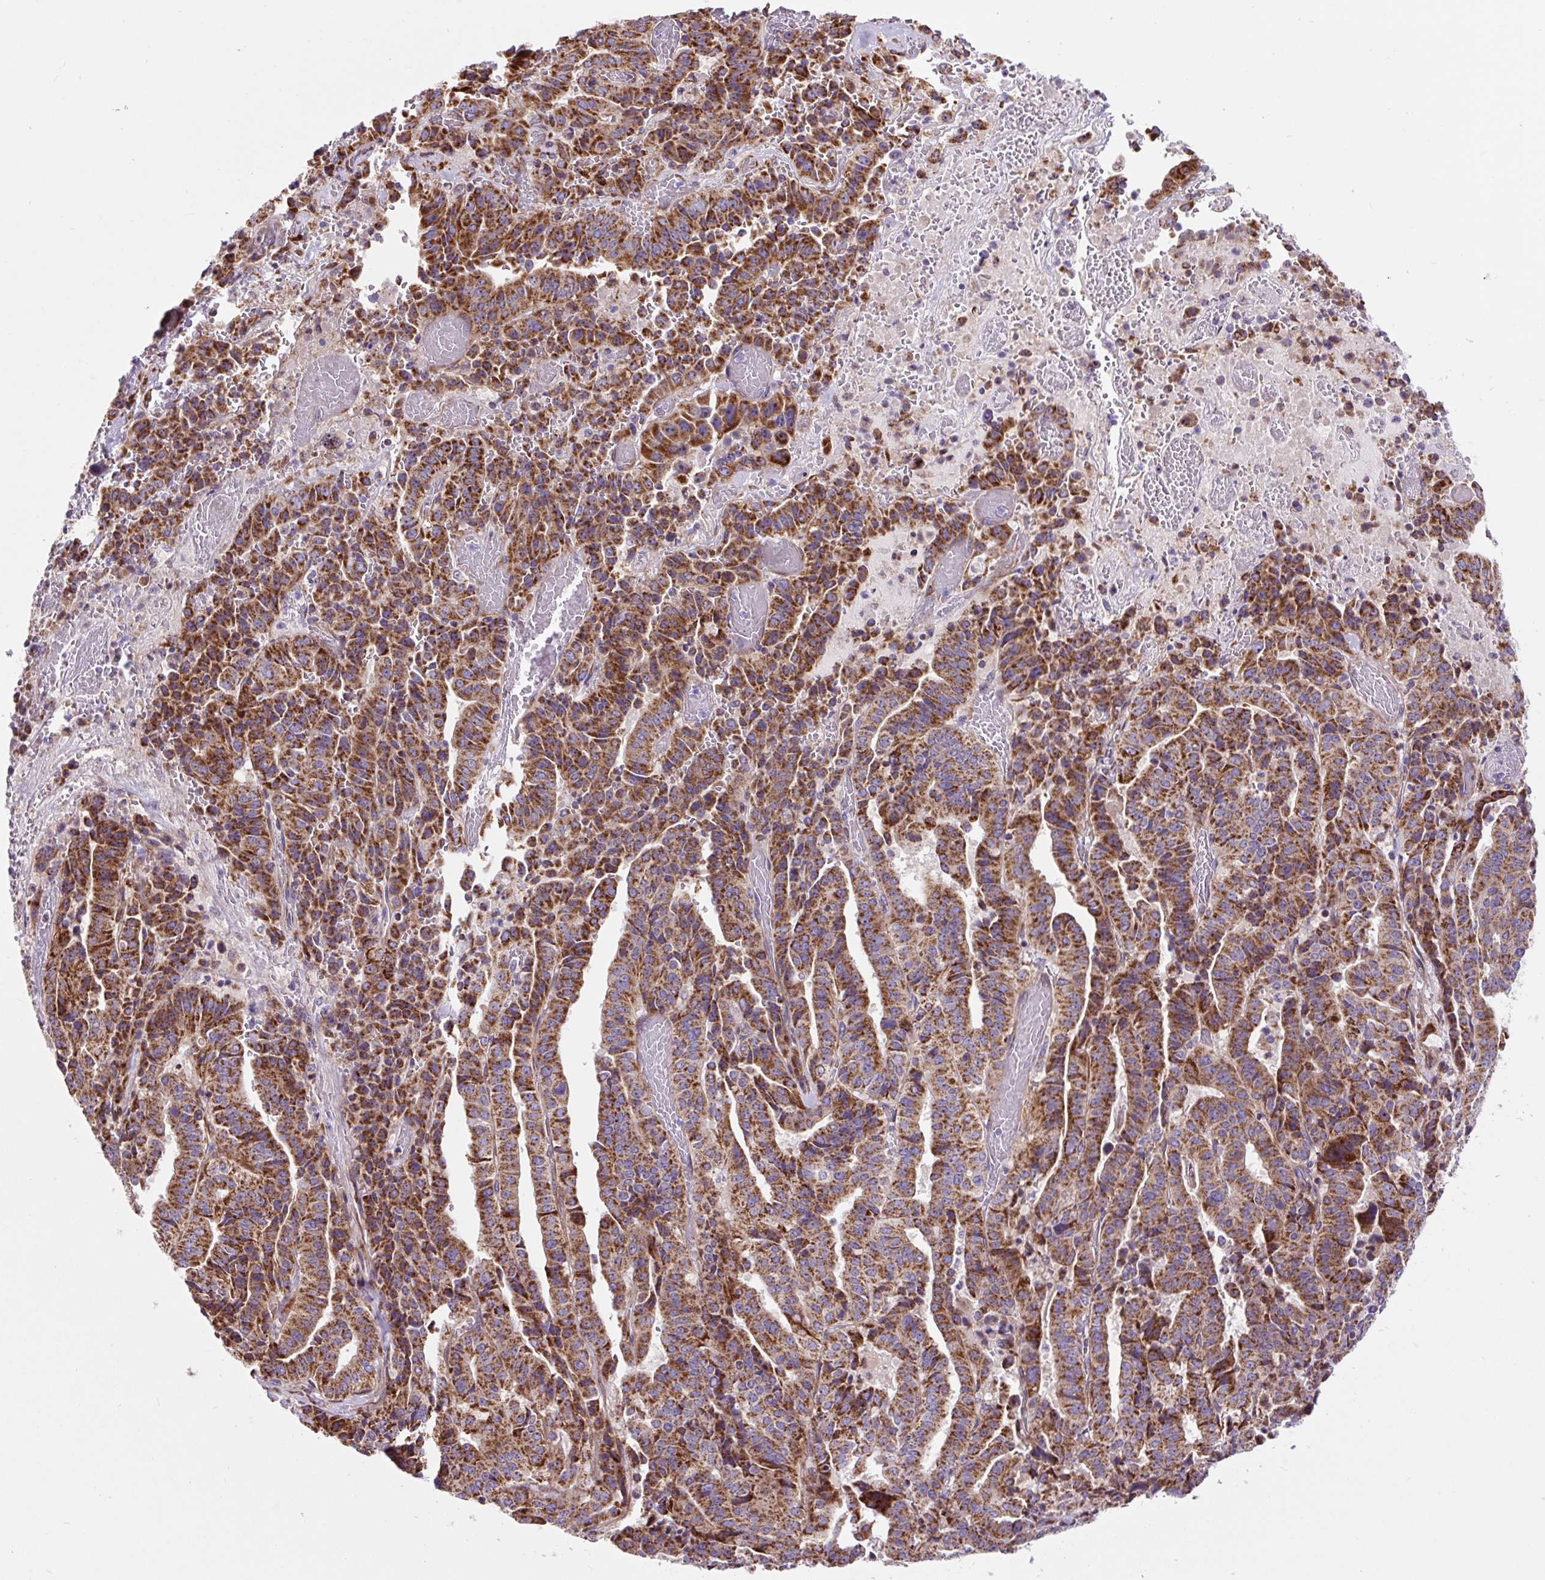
{"staining": {"intensity": "strong", "quantity": ">75%", "location": "cytoplasmic/membranous"}, "tissue": "stomach cancer", "cell_type": "Tumor cells", "image_type": "cancer", "snomed": [{"axis": "morphology", "description": "Adenocarcinoma, NOS"}, {"axis": "topography", "description": "Stomach"}], "caption": "Tumor cells display strong cytoplasmic/membranous expression in approximately >75% of cells in adenocarcinoma (stomach).", "gene": "CISD3", "patient": {"sex": "male", "age": 48}}